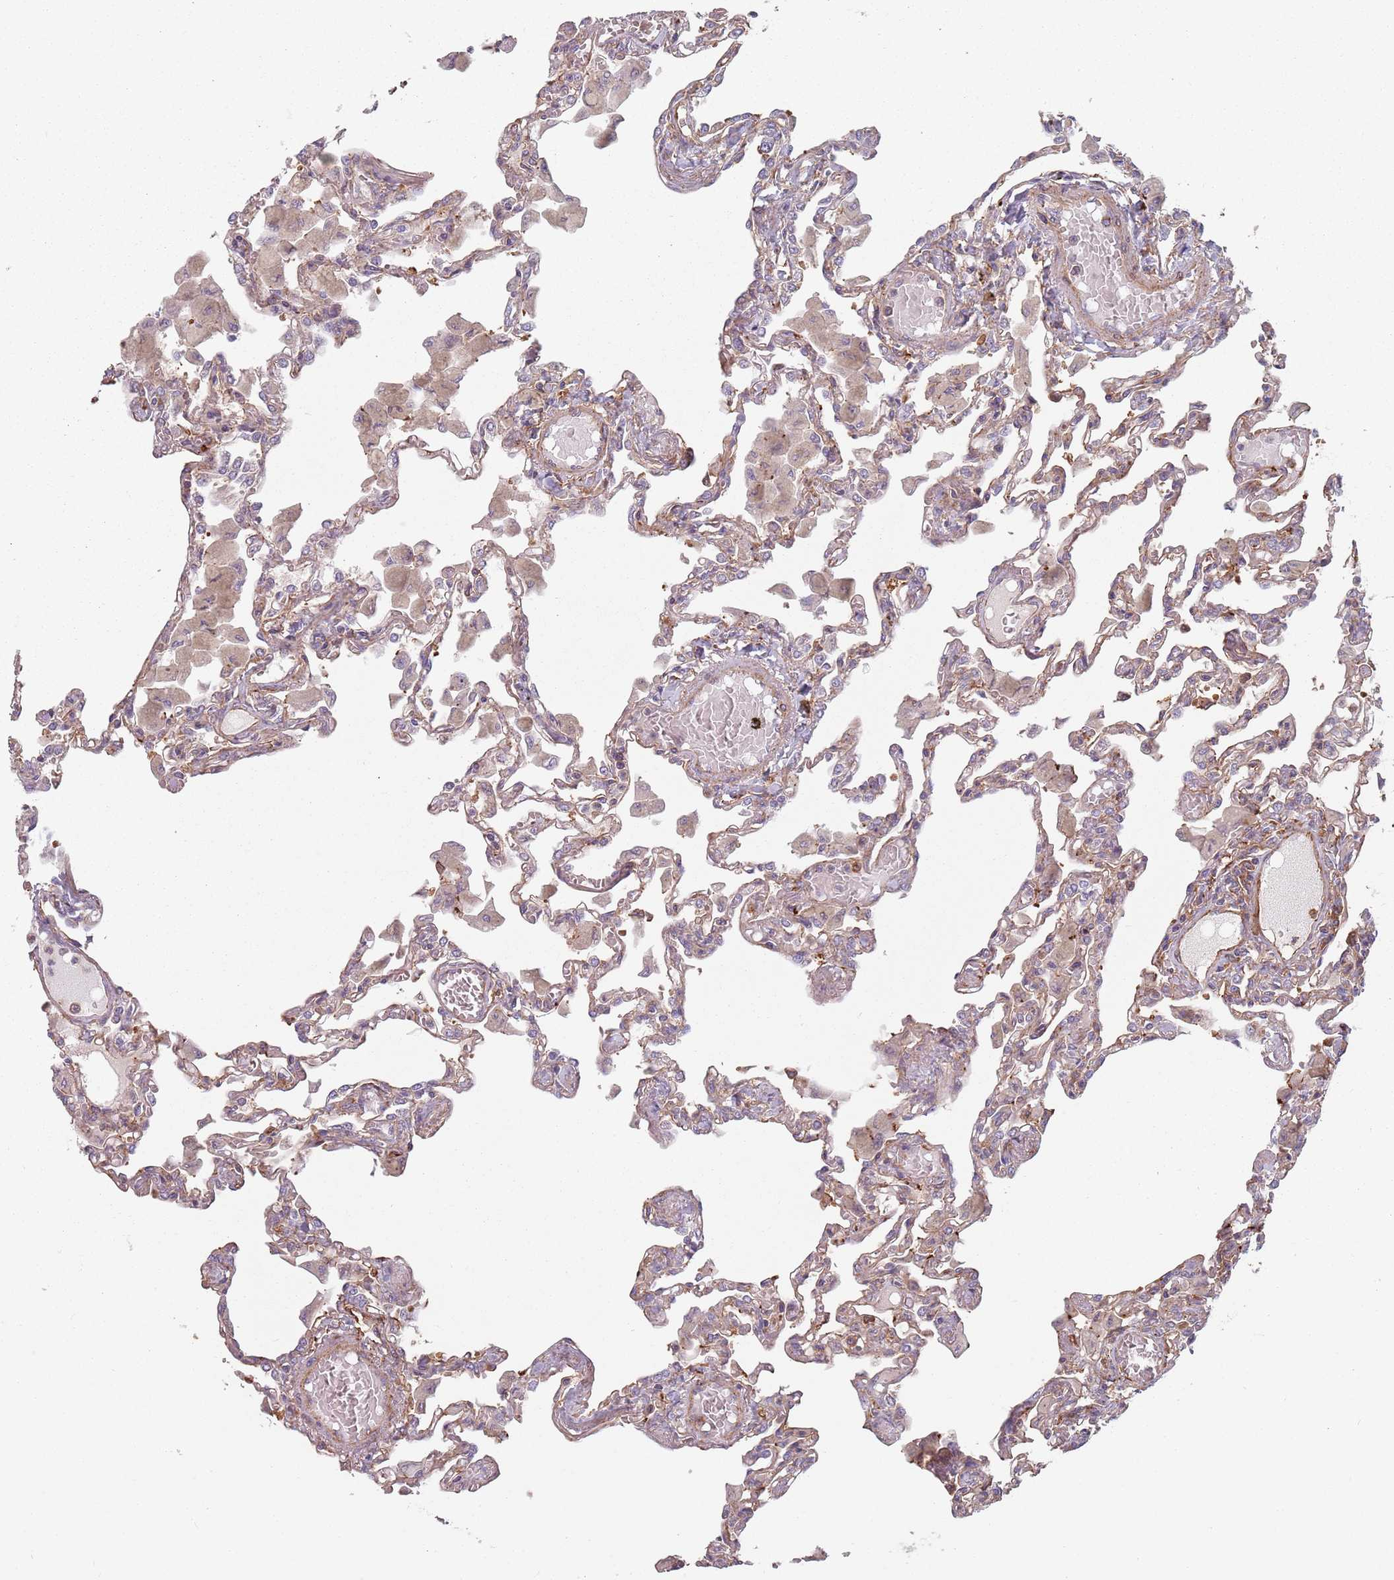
{"staining": {"intensity": "weak", "quantity": "25%-75%", "location": "cytoplasmic/membranous"}, "tissue": "lung", "cell_type": "Alveolar cells", "image_type": "normal", "snomed": [{"axis": "morphology", "description": "Normal tissue, NOS"}, {"axis": "topography", "description": "Bronchus"}, {"axis": "topography", "description": "Lung"}], "caption": "Brown immunohistochemical staining in unremarkable human lung displays weak cytoplasmic/membranous staining in approximately 25%-75% of alveolar cells. (Stains: DAB (3,3'-diaminobenzidine) in brown, nuclei in blue, Microscopy: brightfield microscopy at high magnification).", "gene": "TPD52L2", "patient": {"sex": "female", "age": 49}}